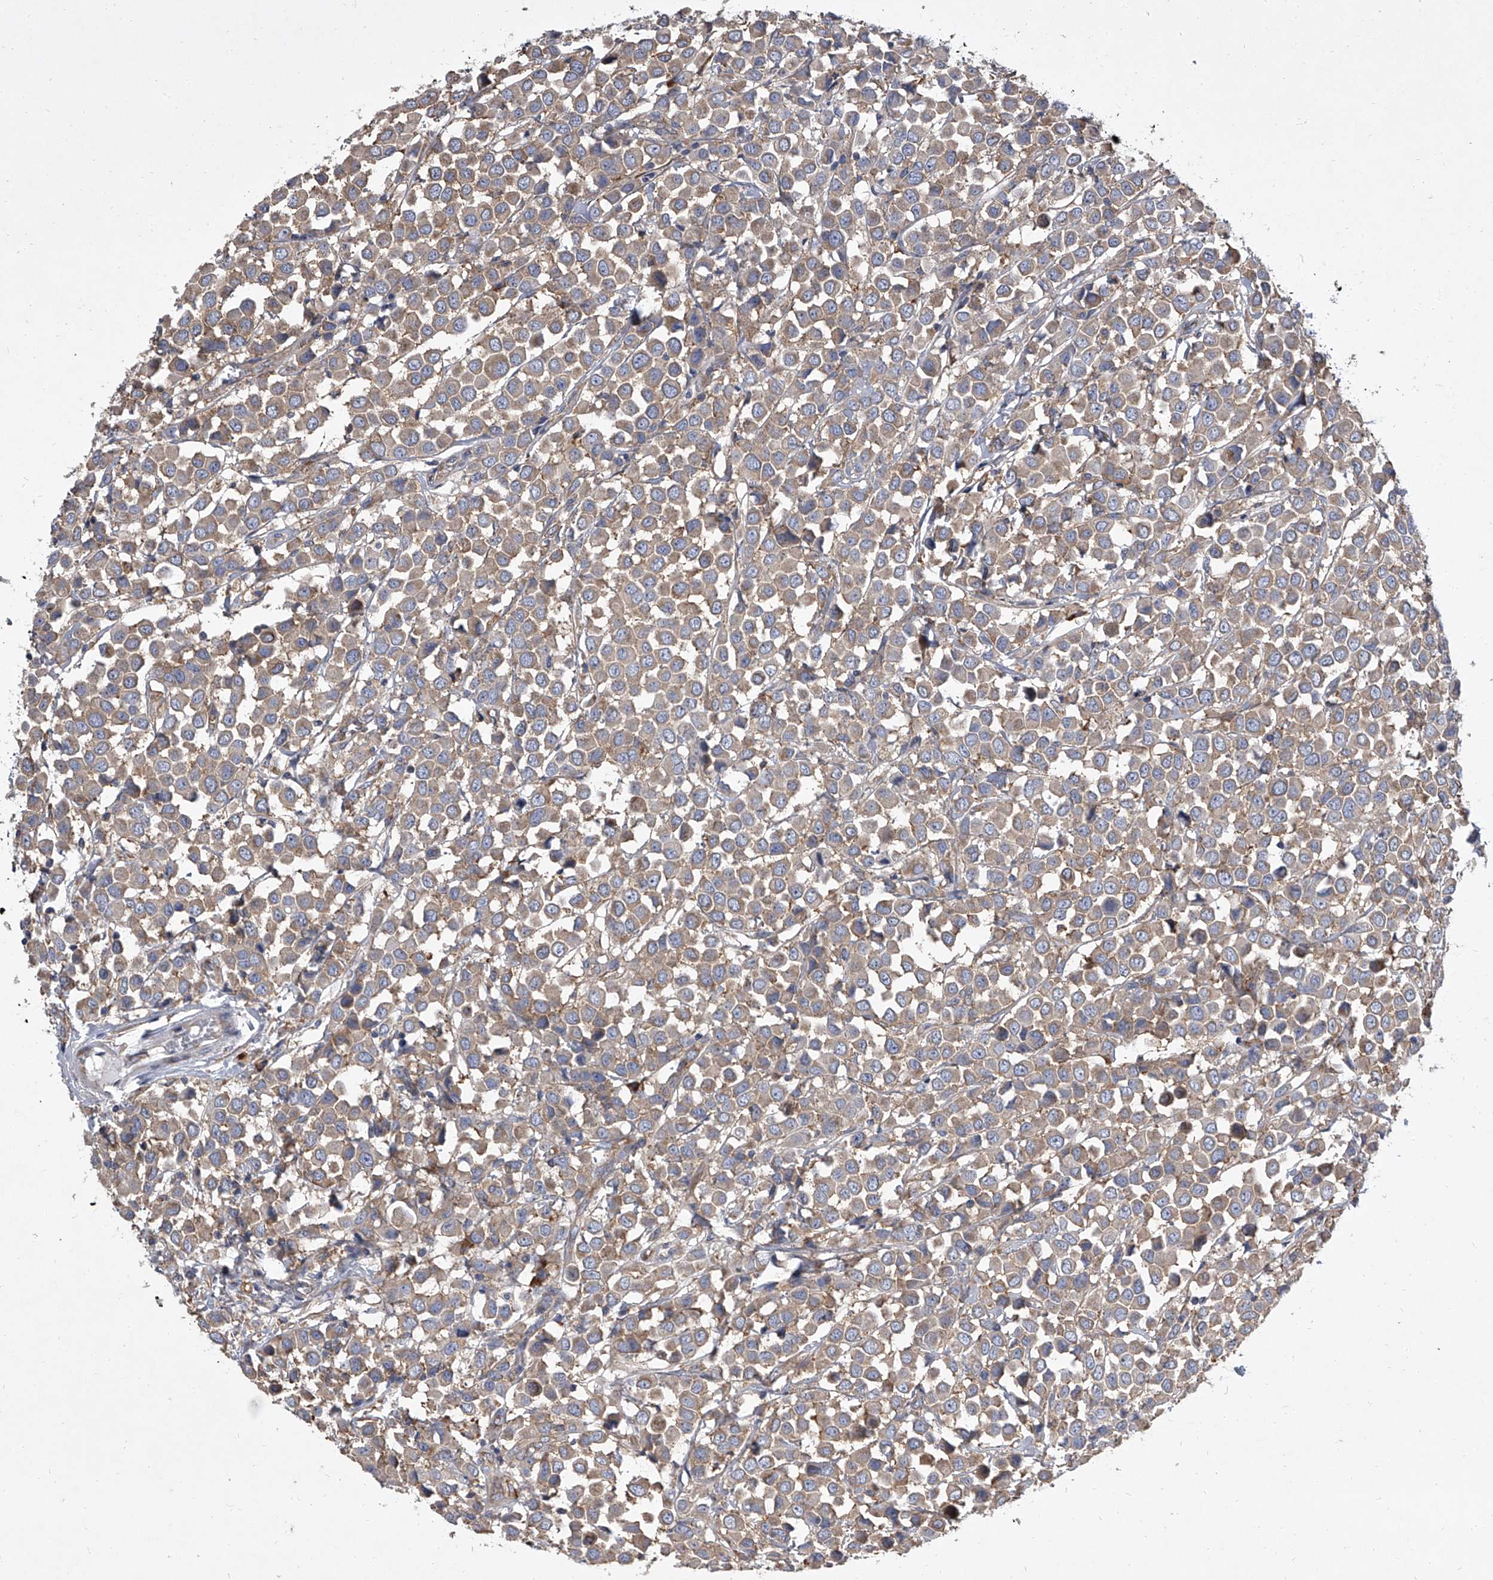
{"staining": {"intensity": "weak", "quantity": ">75%", "location": "cytoplasmic/membranous"}, "tissue": "breast cancer", "cell_type": "Tumor cells", "image_type": "cancer", "snomed": [{"axis": "morphology", "description": "Duct carcinoma"}, {"axis": "topography", "description": "Breast"}], "caption": "IHC of human breast infiltrating ductal carcinoma demonstrates low levels of weak cytoplasmic/membranous positivity in approximately >75% of tumor cells.", "gene": "EIF2S2", "patient": {"sex": "female", "age": 61}}